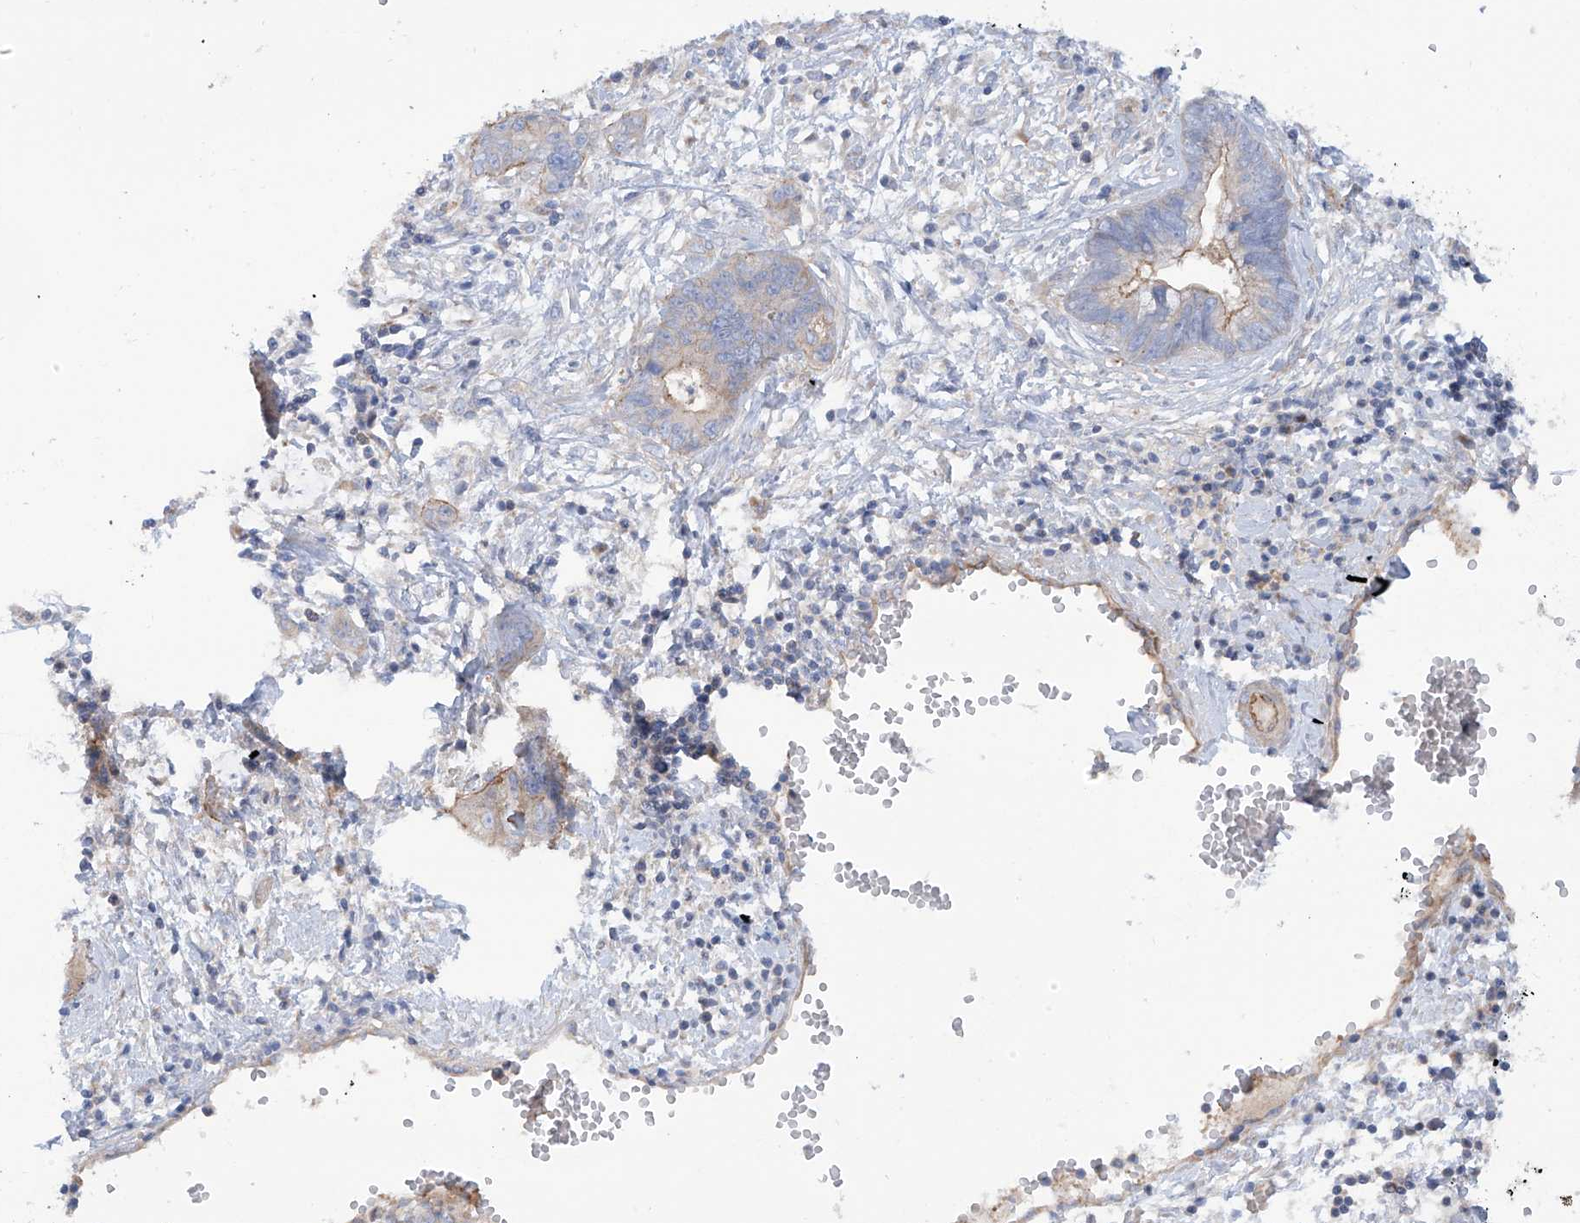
{"staining": {"intensity": "weak", "quantity": "25%-75%", "location": "cytoplasmic/membranous"}, "tissue": "cervical cancer", "cell_type": "Tumor cells", "image_type": "cancer", "snomed": [{"axis": "morphology", "description": "Adenocarcinoma, NOS"}, {"axis": "topography", "description": "Cervix"}], "caption": "Human cervical cancer stained for a protein (brown) displays weak cytoplasmic/membranous positive staining in about 25%-75% of tumor cells.", "gene": "TMEM209", "patient": {"sex": "female", "age": 44}}